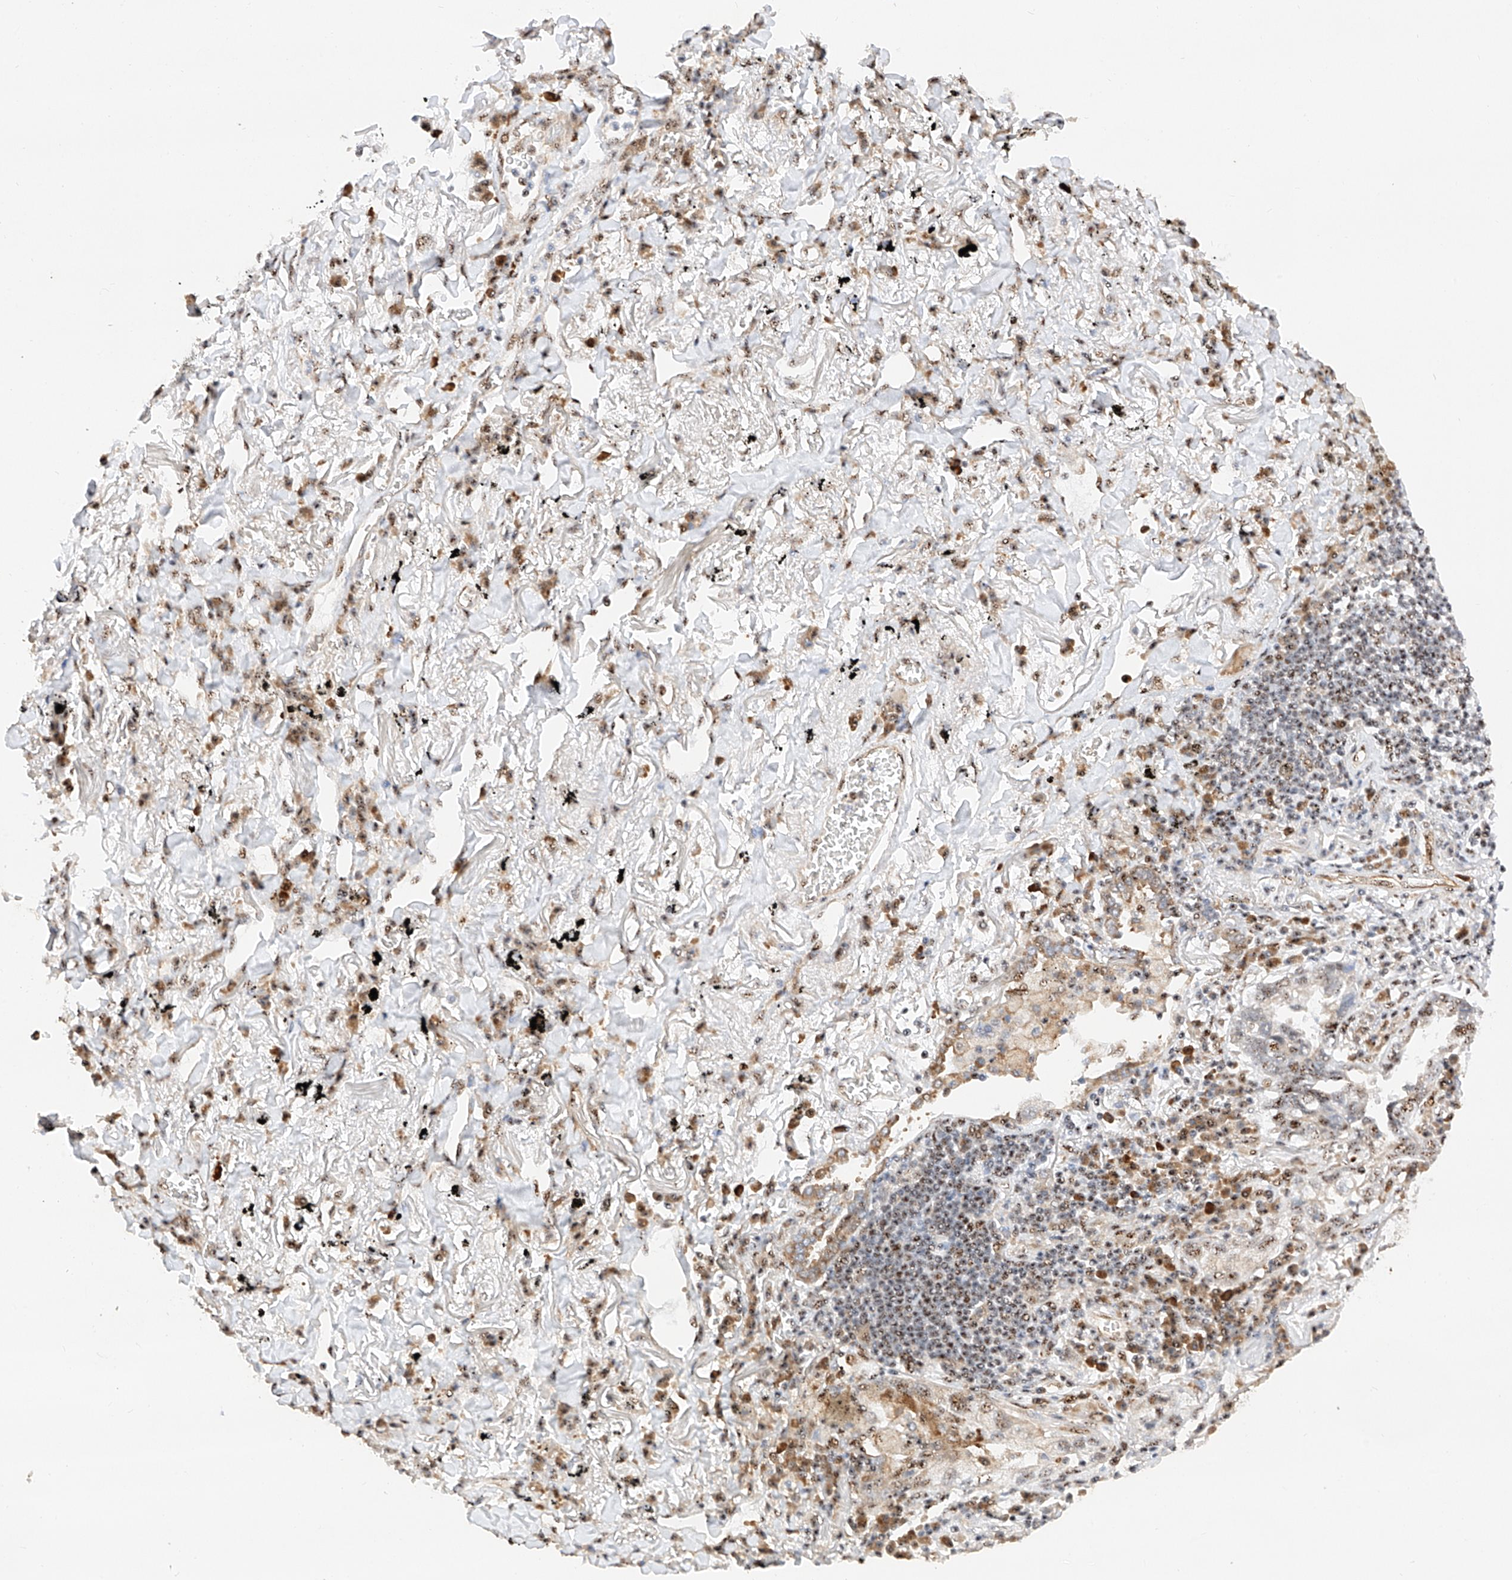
{"staining": {"intensity": "moderate", "quantity": "<25%", "location": "nuclear"}, "tissue": "lung cancer", "cell_type": "Tumor cells", "image_type": "cancer", "snomed": [{"axis": "morphology", "description": "Adenocarcinoma, NOS"}, {"axis": "topography", "description": "Lung"}], "caption": "Tumor cells exhibit low levels of moderate nuclear staining in about <25% of cells in human lung cancer (adenocarcinoma).", "gene": "ATXN7L2", "patient": {"sex": "male", "age": 65}}